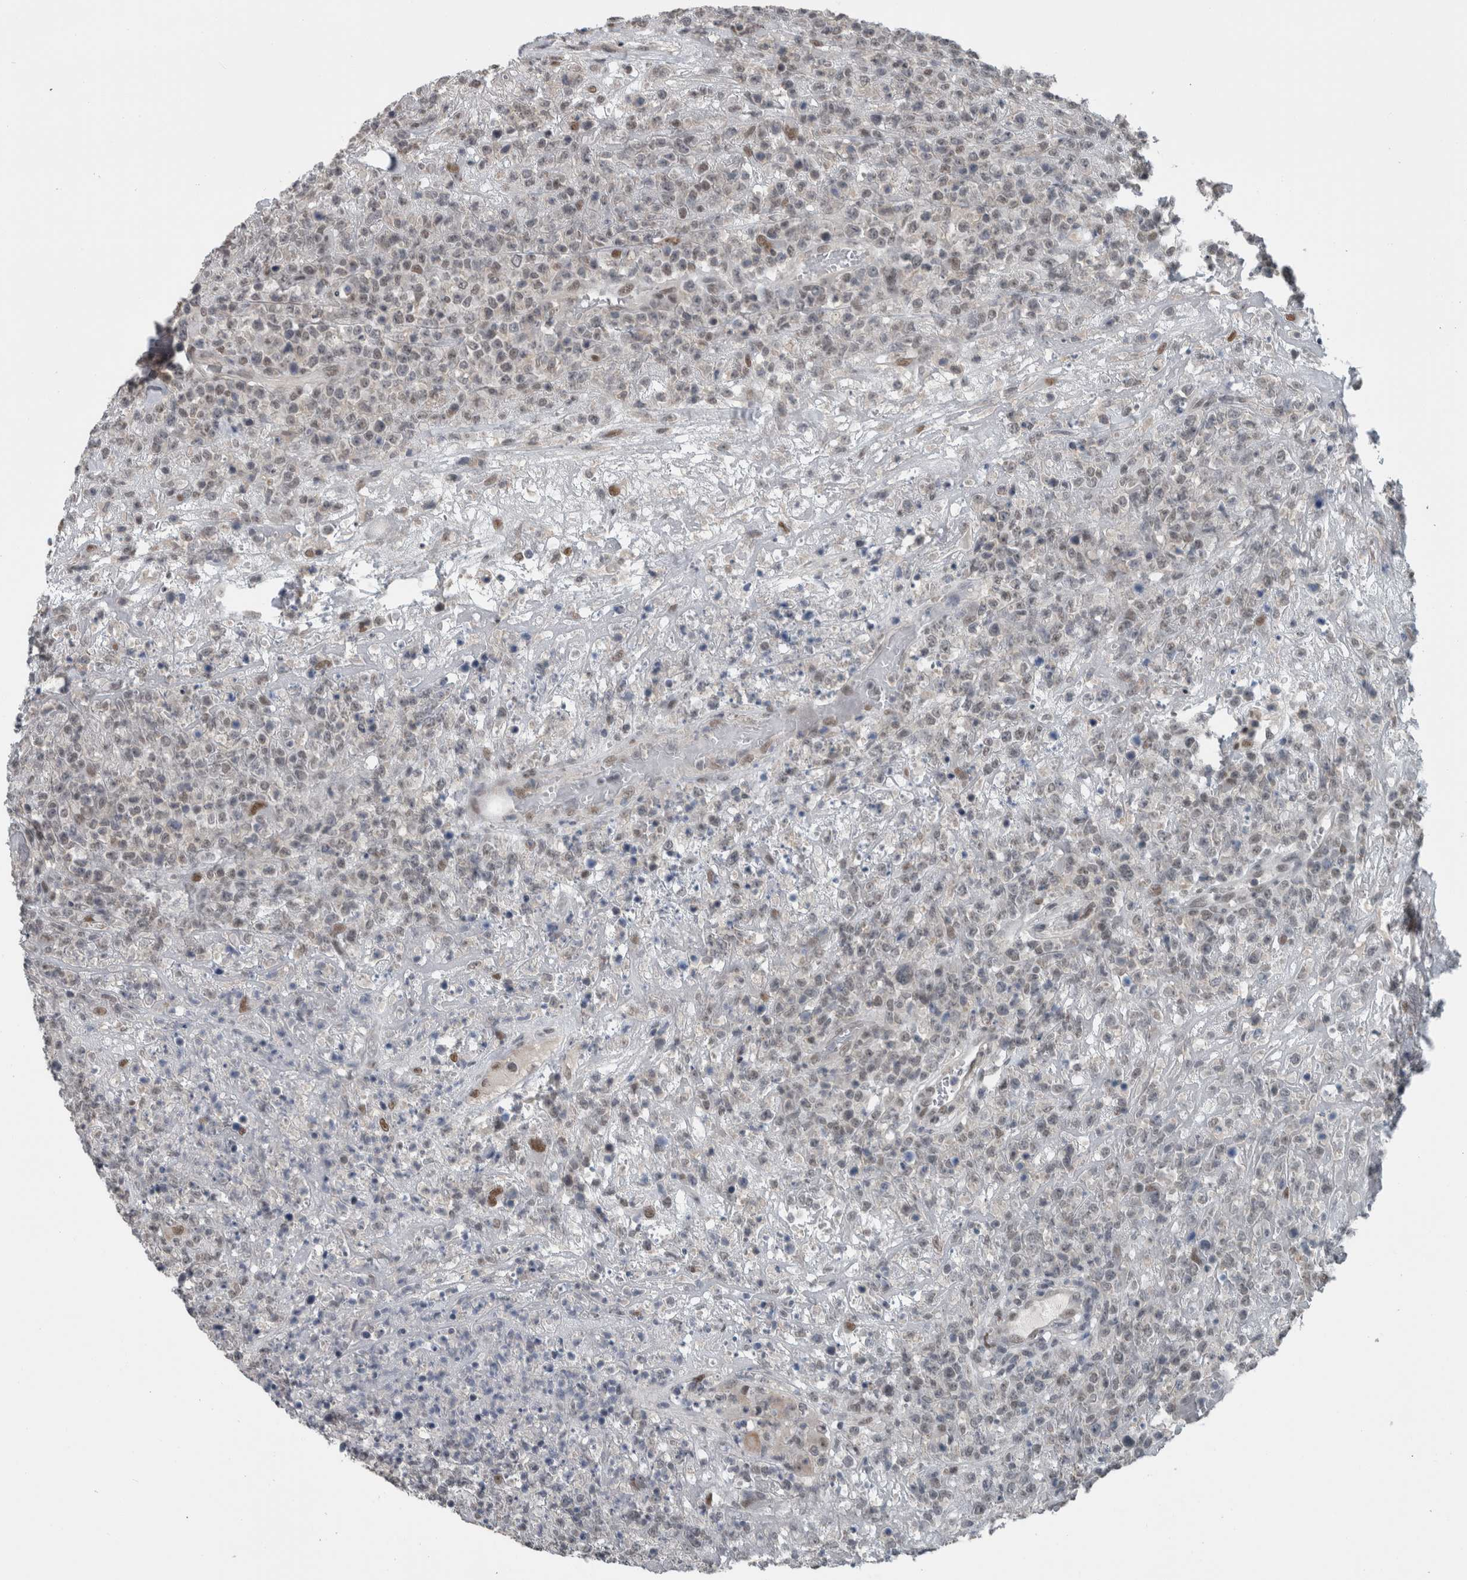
{"staining": {"intensity": "weak", "quantity": "<25%", "location": "nuclear"}, "tissue": "lymphoma", "cell_type": "Tumor cells", "image_type": "cancer", "snomed": [{"axis": "morphology", "description": "Malignant lymphoma, non-Hodgkin's type, High grade"}, {"axis": "topography", "description": "Colon"}], "caption": "Human malignant lymphoma, non-Hodgkin's type (high-grade) stained for a protein using IHC shows no positivity in tumor cells.", "gene": "ZBTB21", "patient": {"sex": "female", "age": 53}}